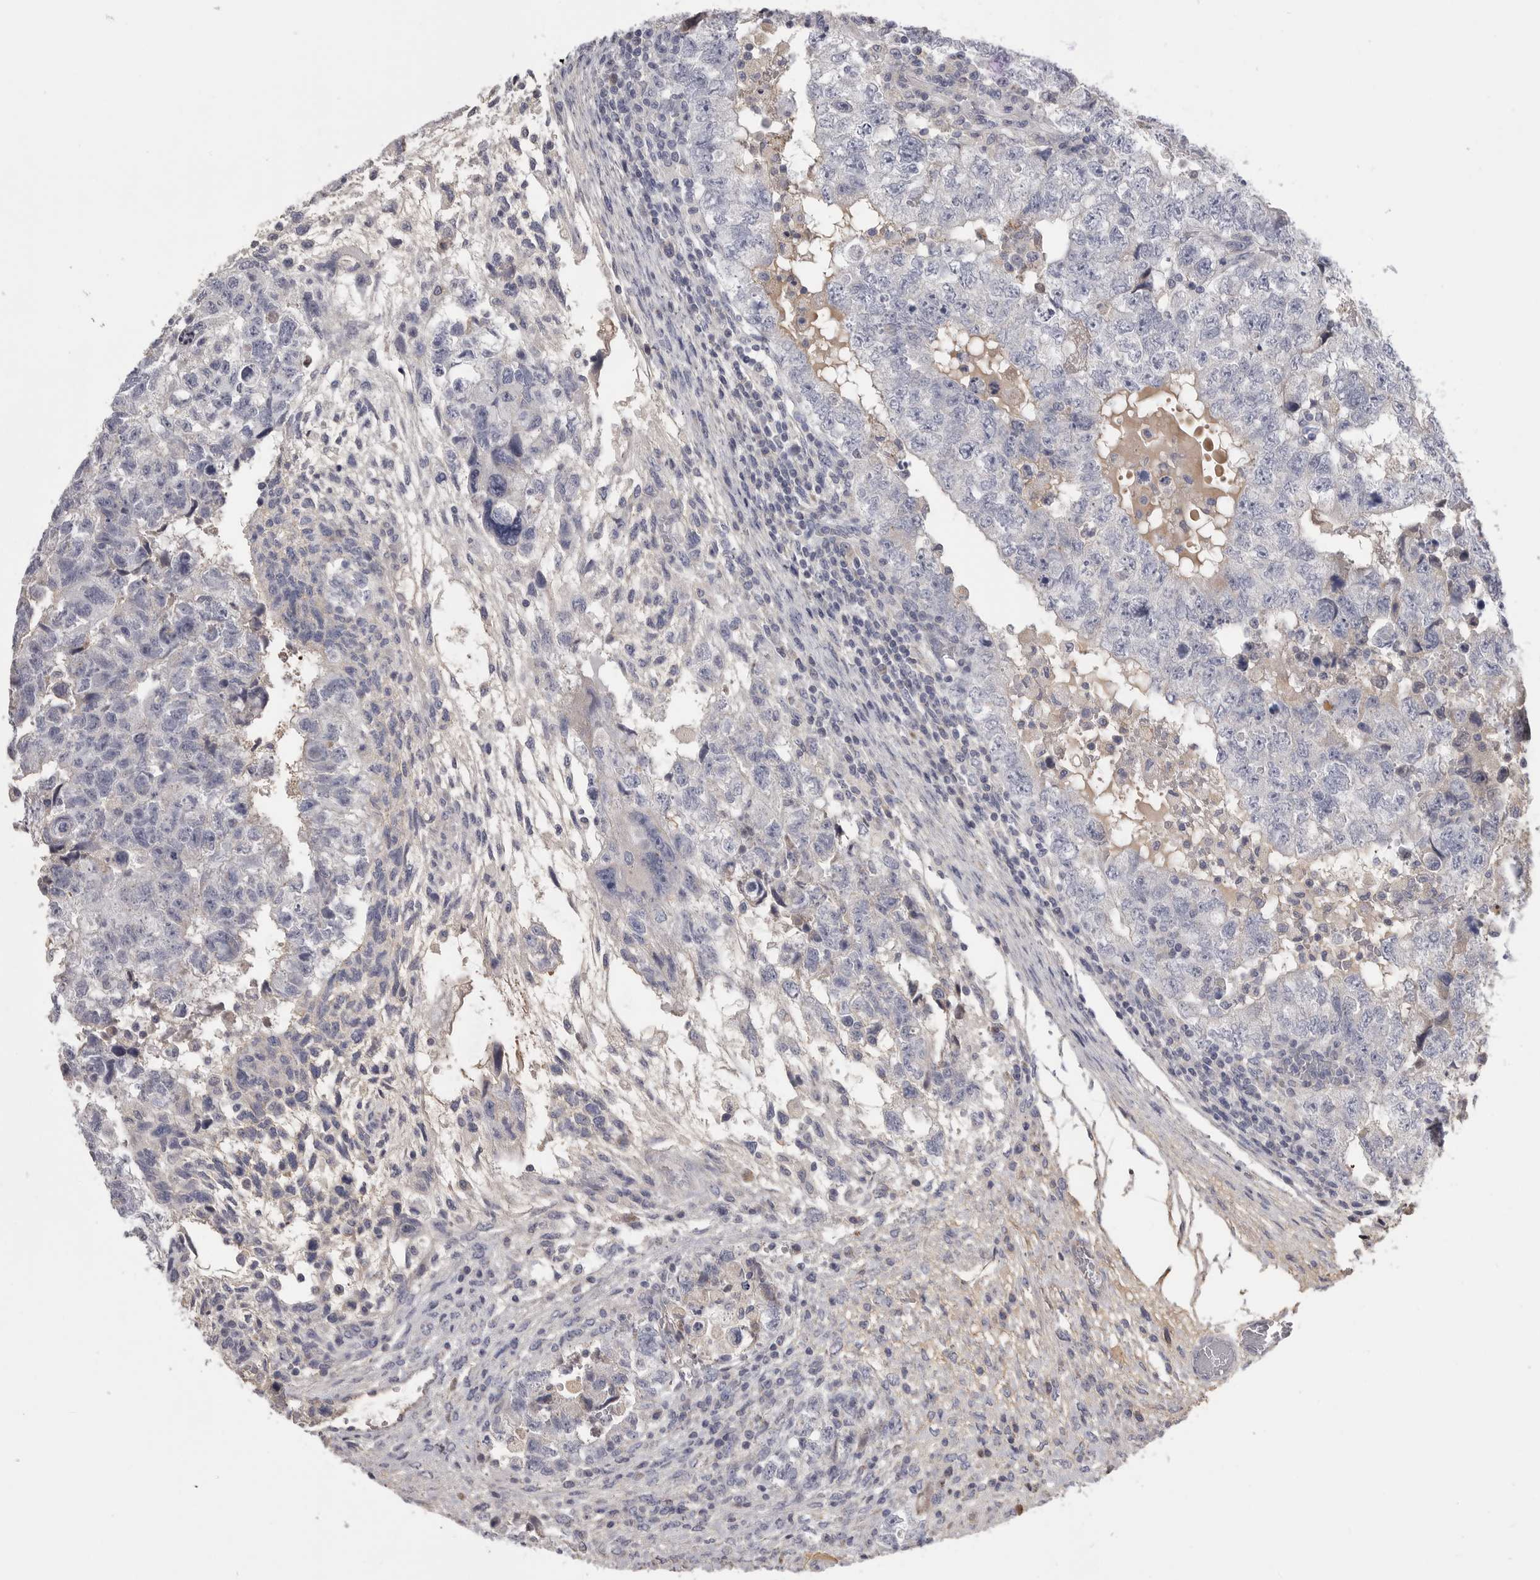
{"staining": {"intensity": "negative", "quantity": "none", "location": "none"}, "tissue": "testis cancer", "cell_type": "Tumor cells", "image_type": "cancer", "snomed": [{"axis": "morphology", "description": "Carcinoma, Embryonal, NOS"}, {"axis": "topography", "description": "Testis"}], "caption": "This is a histopathology image of immunohistochemistry staining of testis cancer (embryonal carcinoma), which shows no positivity in tumor cells.", "gene": "SDC3", "patient": {"sex": "male", "age": 36}}